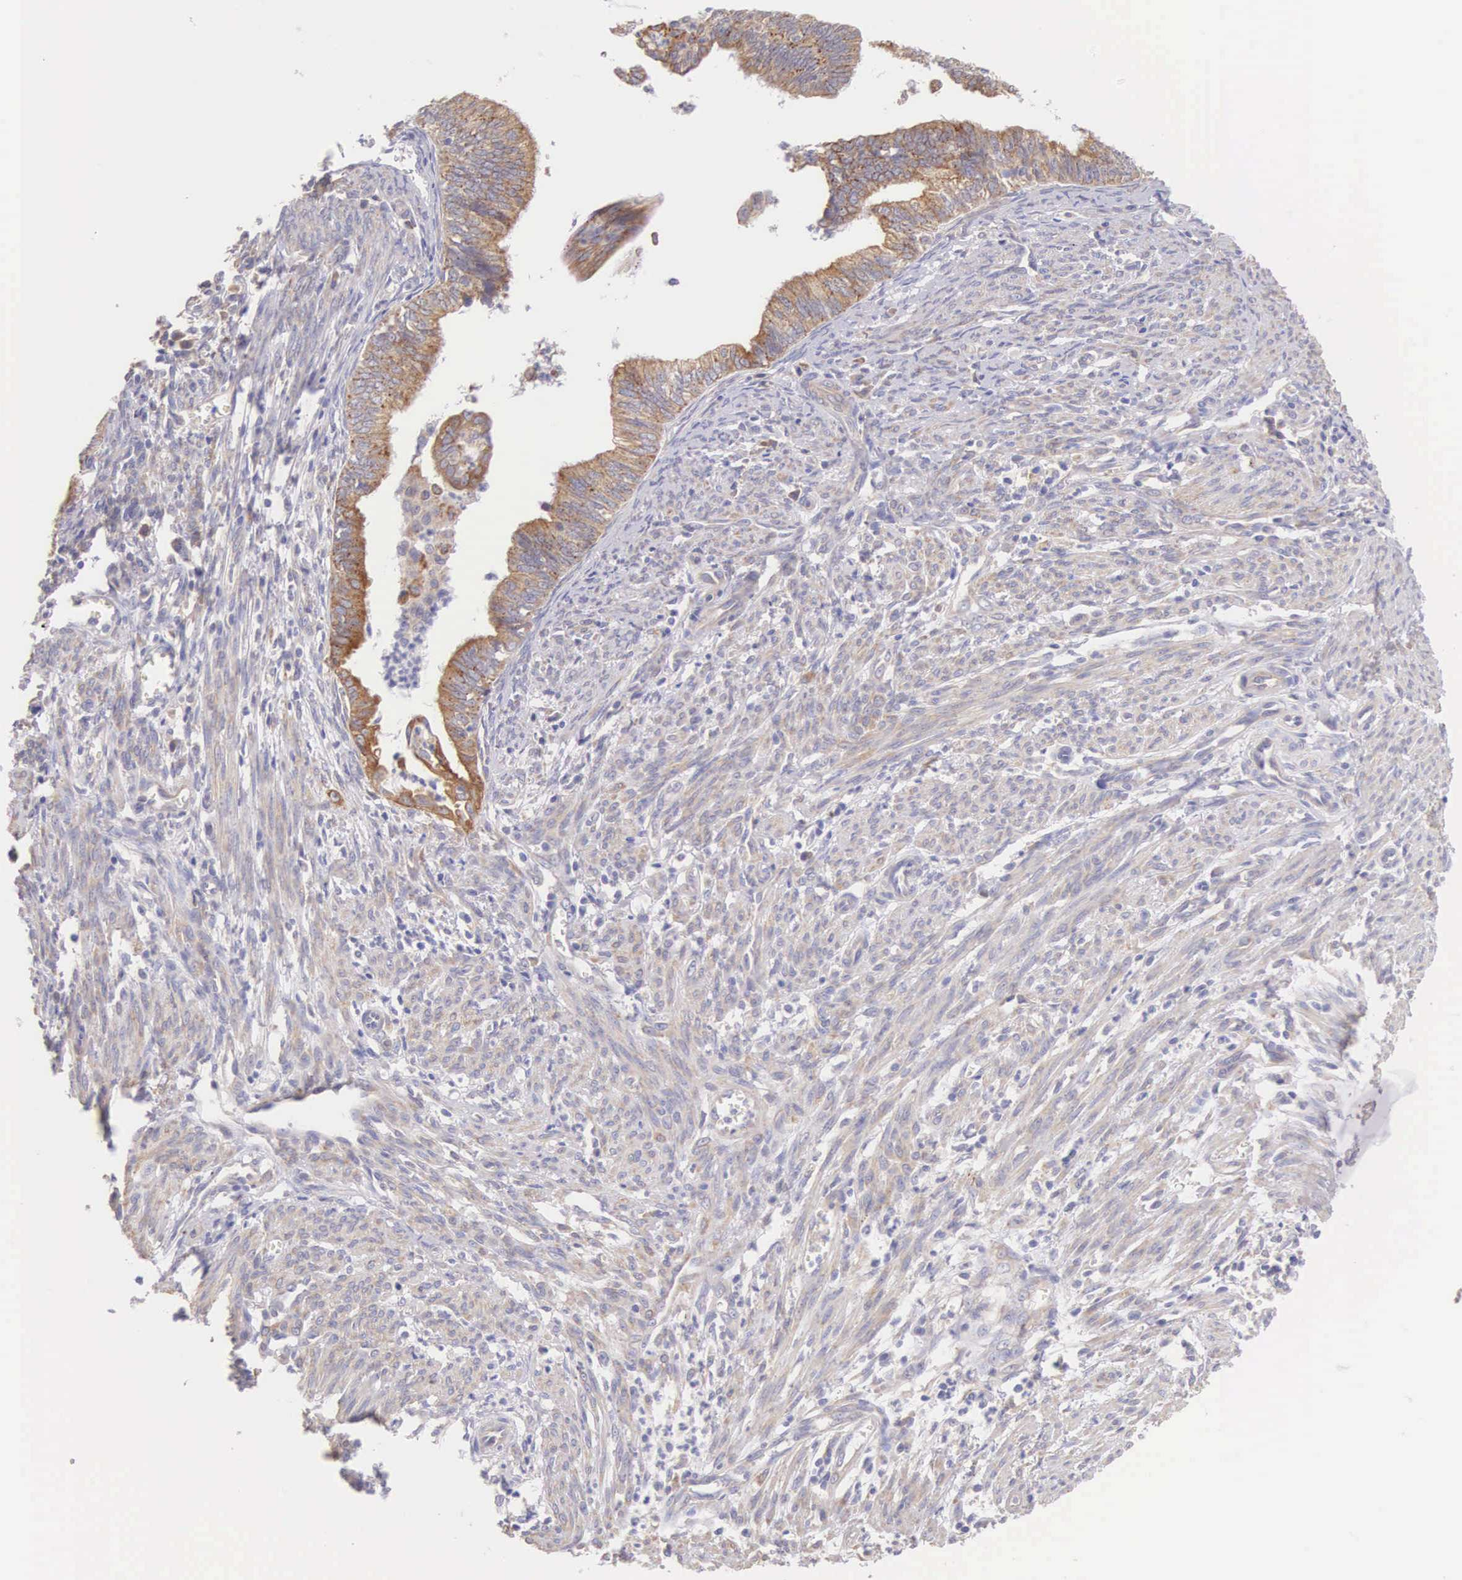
{"staining": {"intensity": "weak", "quantity": "25%-75%", "location": "cytoplasmic/membranous"}, "tissue": "endometrial cancer", "cell_type": "Tumor cells", "image_type": "cancer", "snomed": [{"axis": "morphology", "description": "Adenocarcinoma, NOS"}, {"axis": "topography", "description": "Endometrium"}], "caption": "Weak cytoplasmic/membranous protein staining is identified in approximately 25%-75% of tumor cells in endometrial adenocarcinoma. Nuclei are stained in blue.", "gene": "NSDHL", "patient": {"sex": "female", "age": 66}}